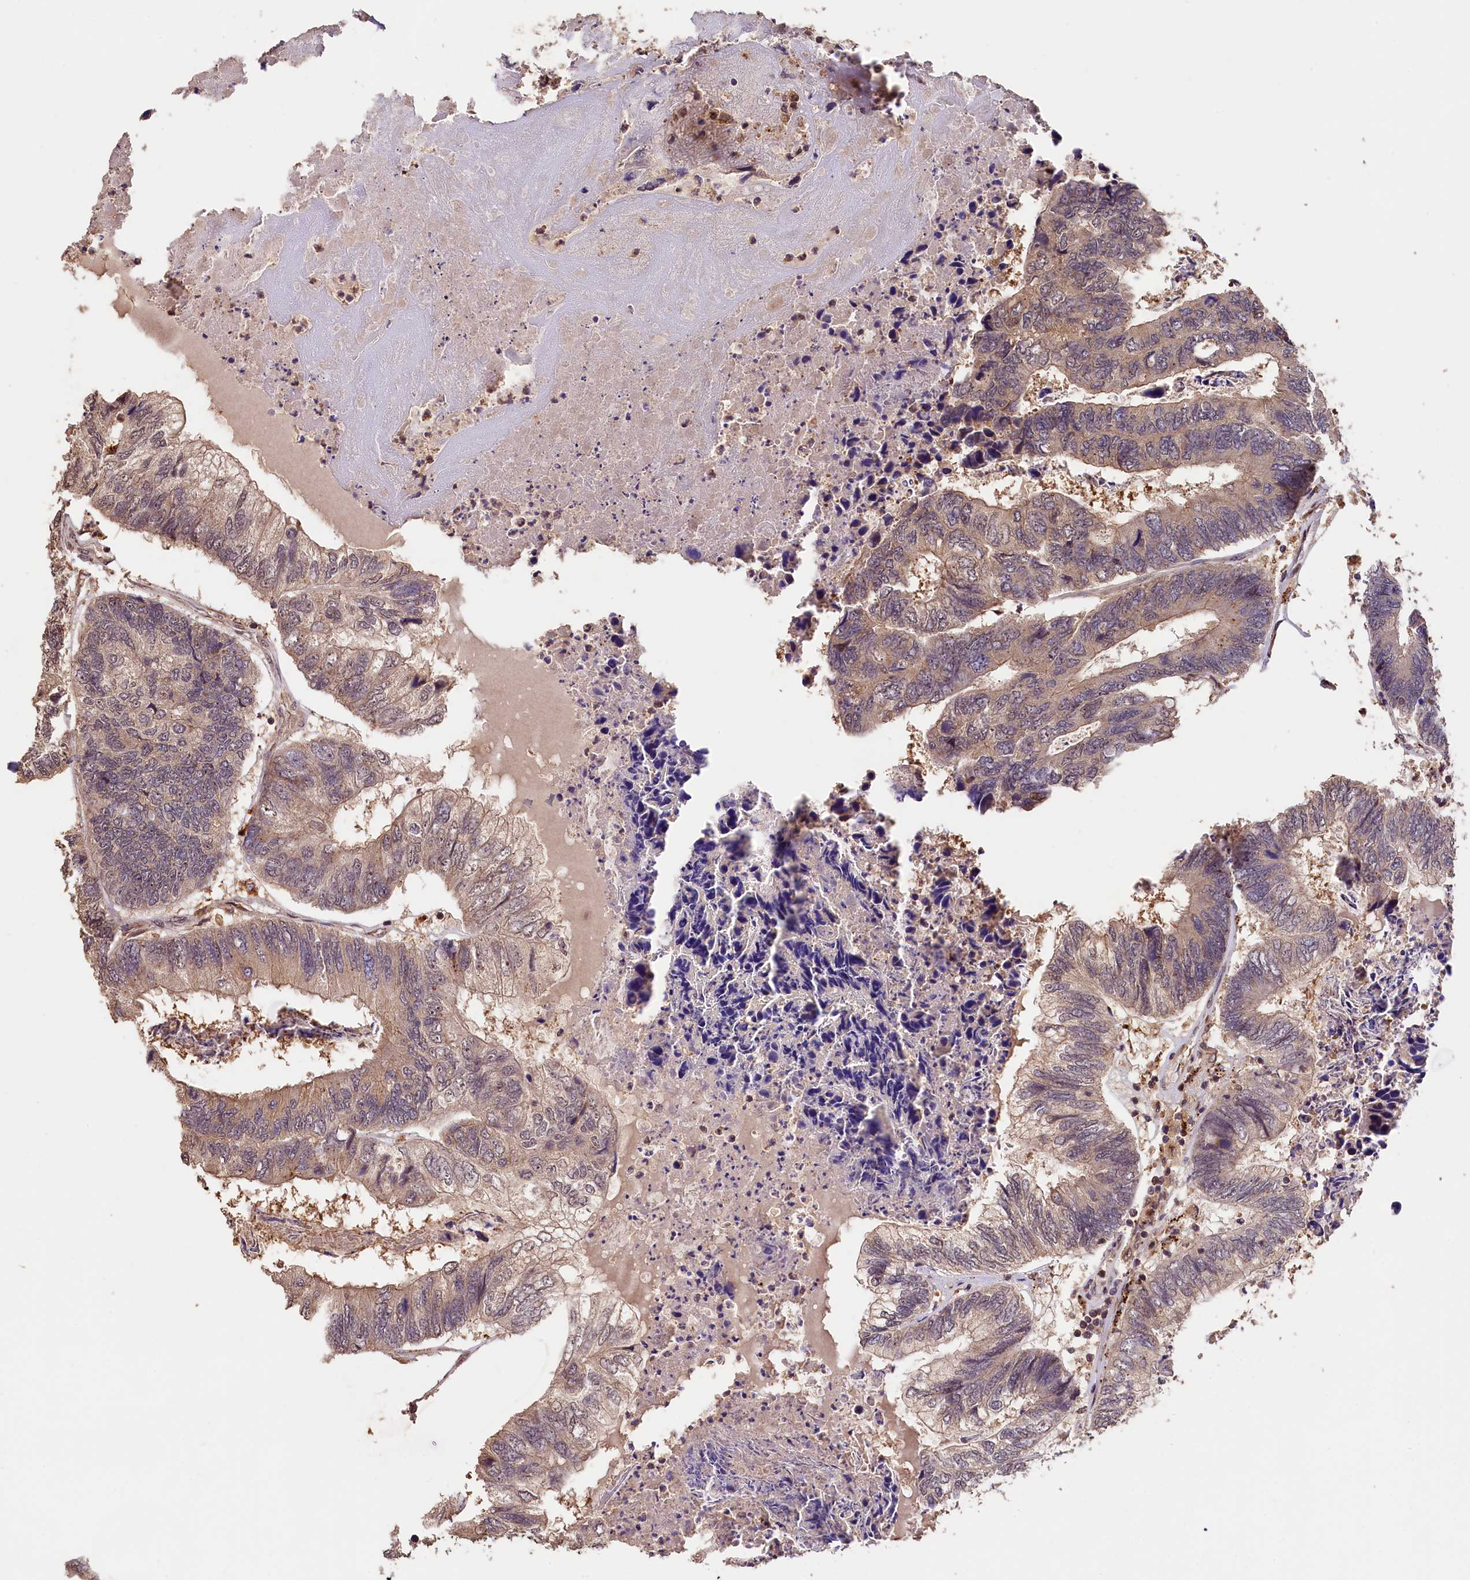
{"staining": {"intensity": "weak", "quantity": ">75%", "location": "cytoplasmic/membranous"}, "tissue": "colorectal cancer", "cell_type": "Tumor cells", "image_type": "cancer", "snomed": [{"axis": "morphology", "description": "Adenocarcinoma, NOS"}, {"axis": "topography", "description": "Colon"}], "caption": "The photomicrograph demonstrates a brown stain indicating the presence of a protein in the cytoplasmic/membranous of tumor cells in colorectal adenocarcinoma.", "gene": "PHAF1", "patient": {"sex": "female", "age": 67}}